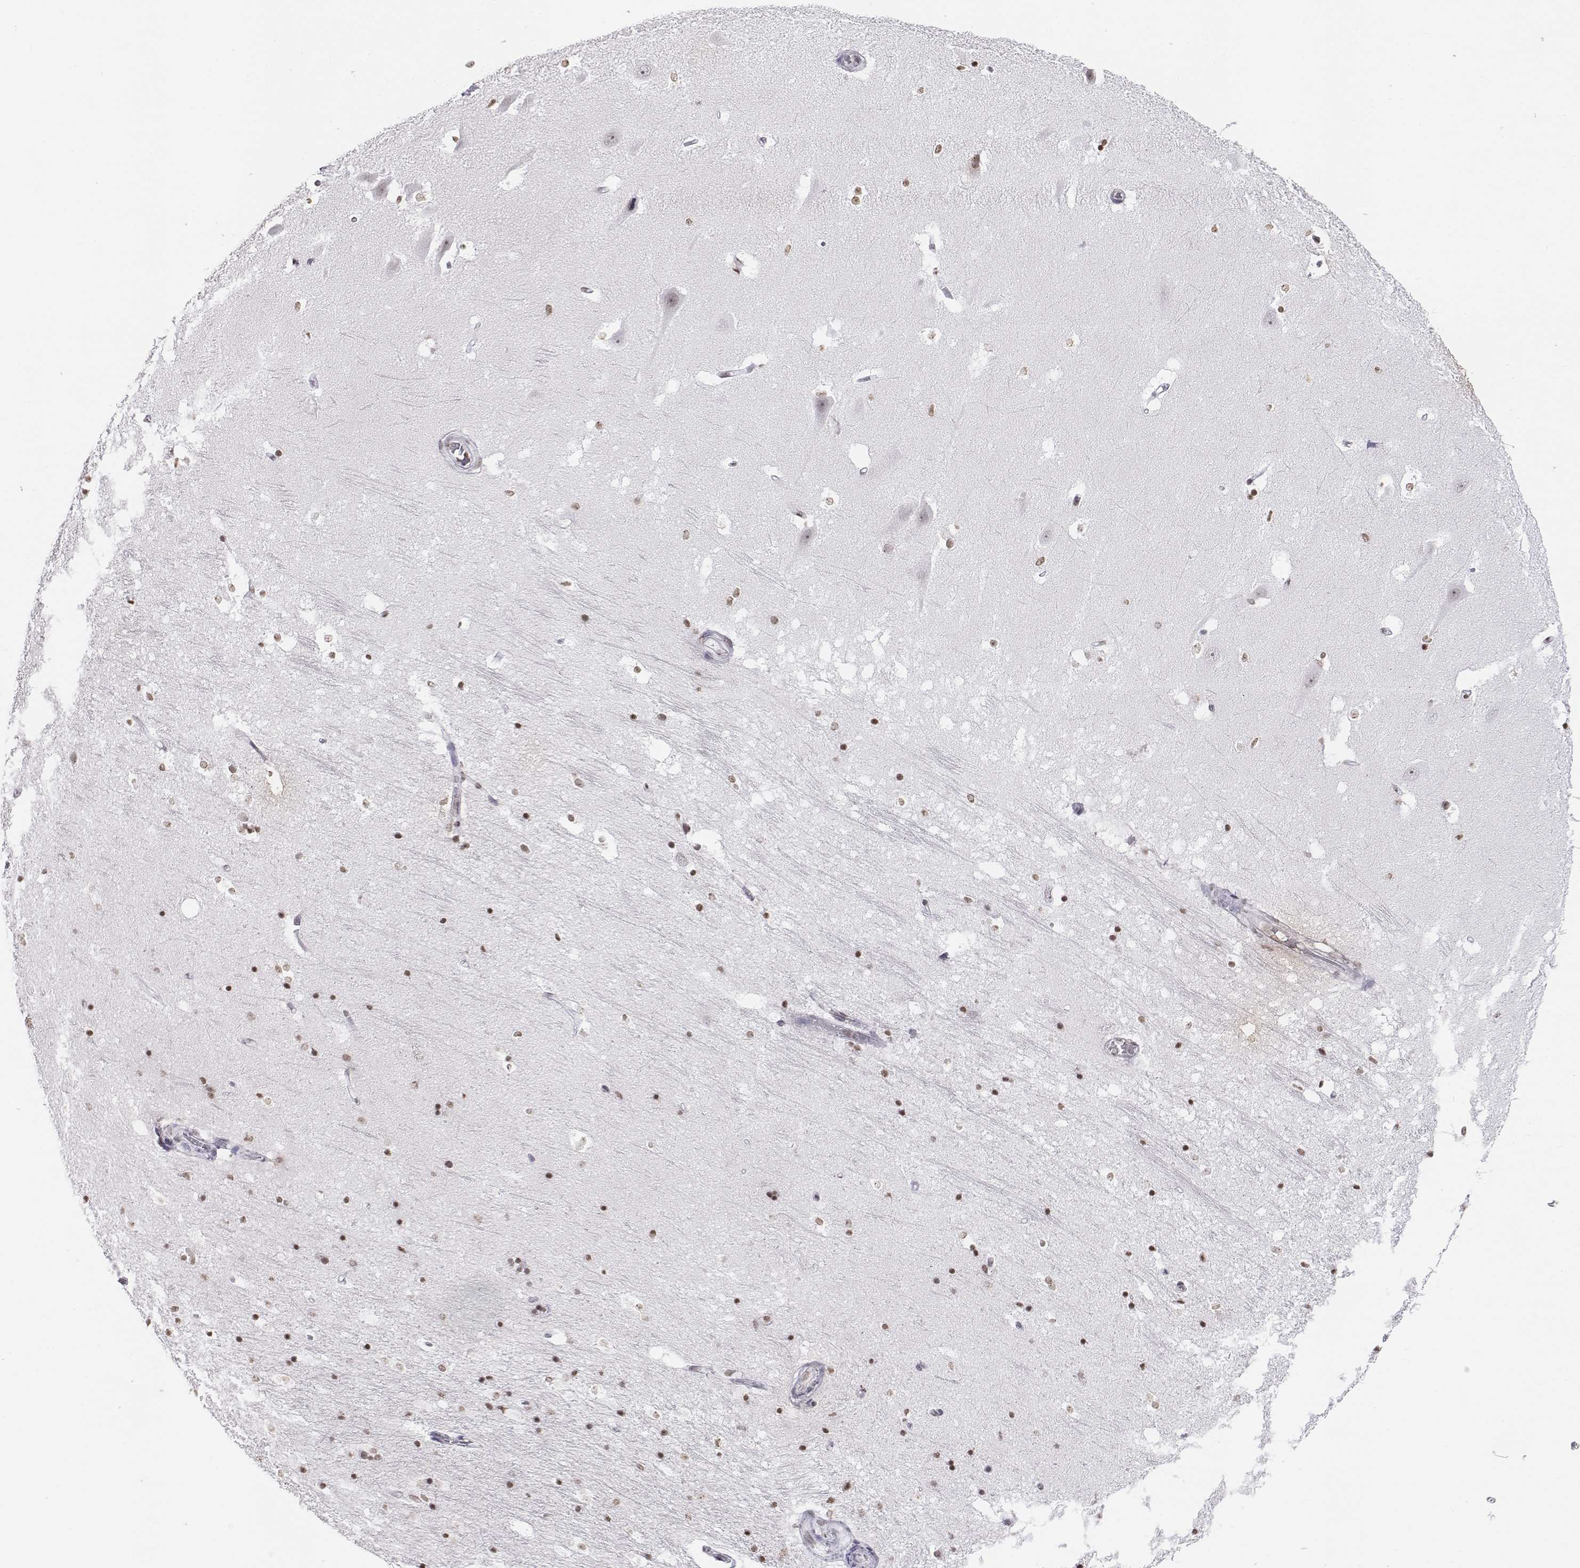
{"staining": {"intensity": "moderate", "quantity": ">75%", "location": "nuclear"}, "tissue": "hippocampus", "cell_type": "Glial cells", "image_type": "normal", "snomed": [{"axis": "morphology", "description": "Normal tissue, NOS"}, {"axis": "topography", "description": "Hippocampus"}], "caption": "DAB (3,3'-diaminobenzidine) immunohistochemical staining of unremarkable human hippocampus demonstrates moderate nuclear protein expression in approximately >75% of glial cells. Using DAB (3,3'-diaminobenzidine) (brown) and hematoxylin (blue) stains, captured at high magnification using brightfield microscopy.", "gene": "BARHL1", "patient": {"sex": "male", "age": 44}}